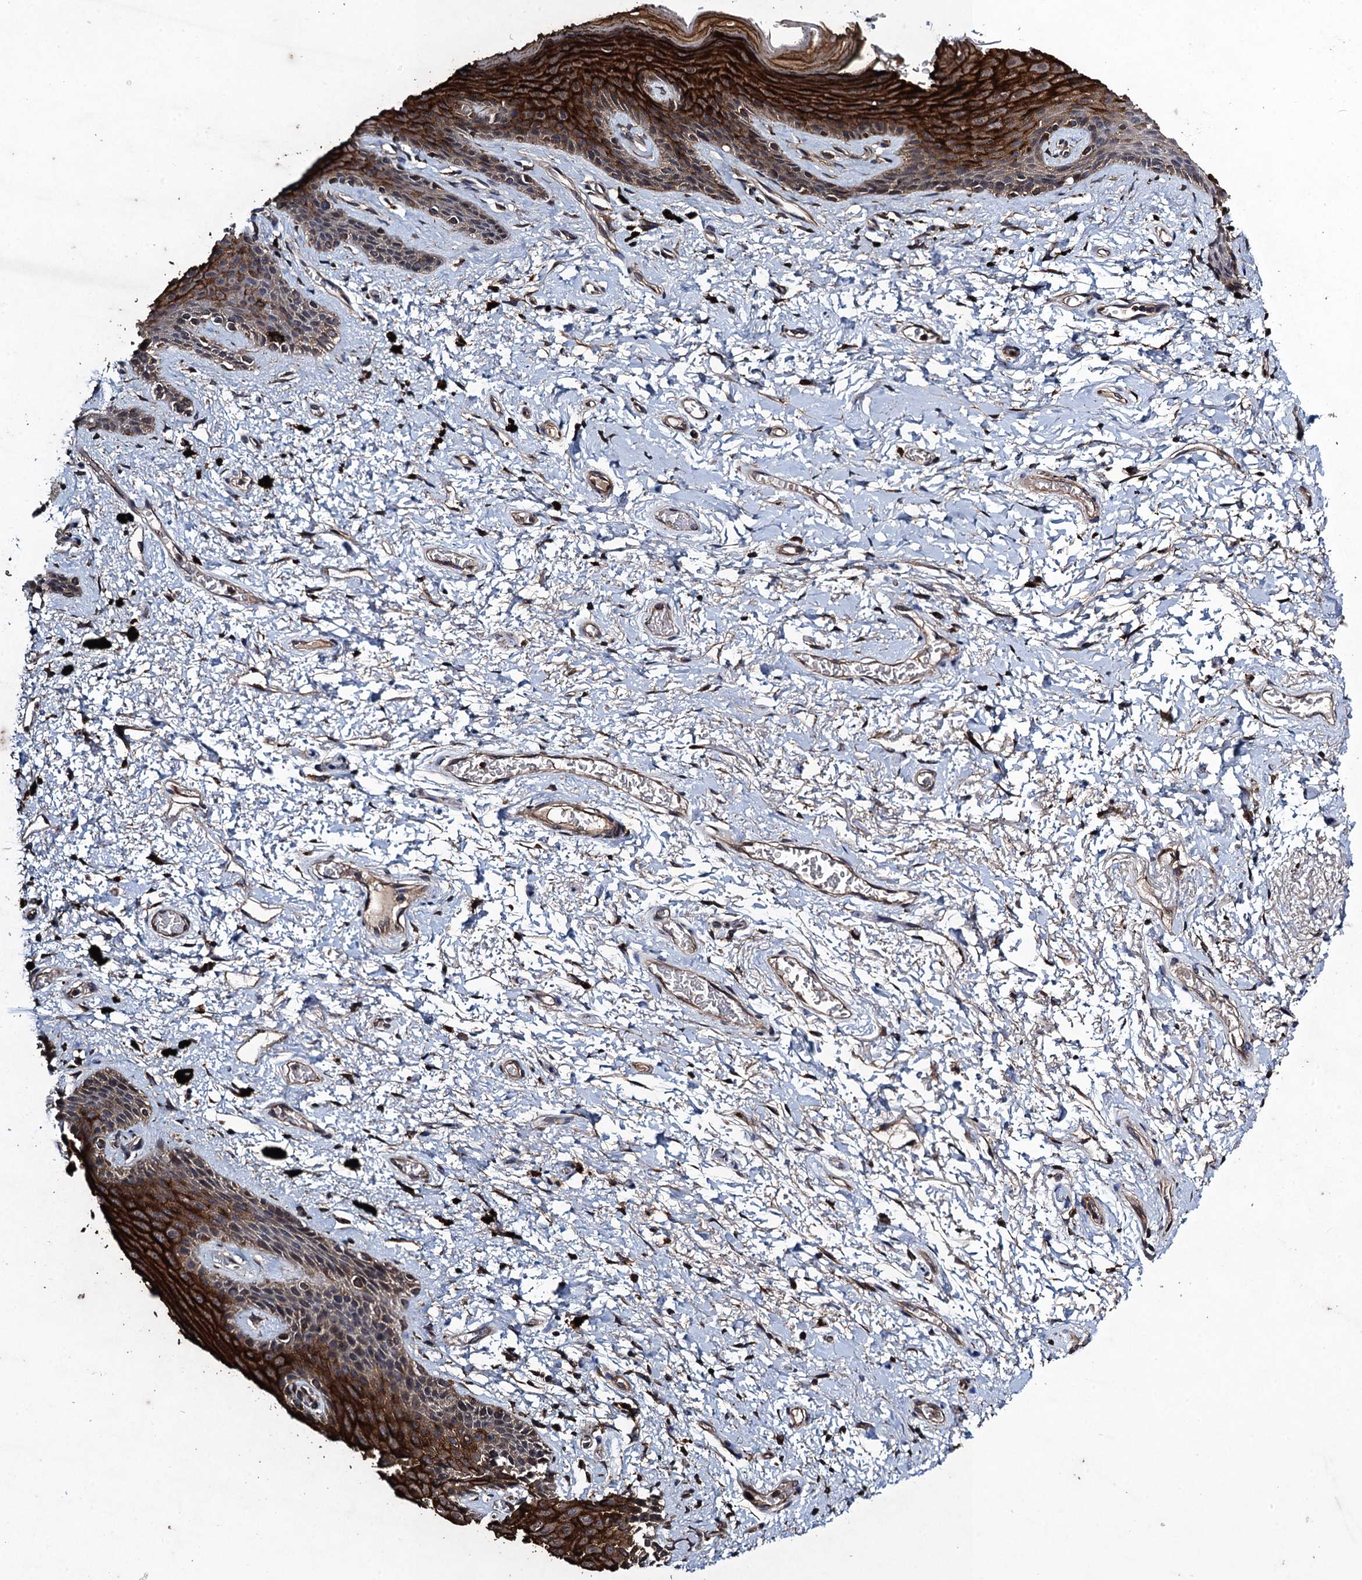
{"staining": {"intensity": "strong", "quantity": ">75%", "location": "cytoplasmic/membranous"}, "tissue": "skin", "cell_type": "Epidermal cells", "image_type": "normal", "snomed": [{"axis": "morphology", "description": "Normal tissue, NOS"}, {"axis": "topography", "description": "Anal"}], "caption": "DAB immunohistochemical staining of unremarkable human skin displays strong cytoplasmic/membranous protein staining in about >75% of epidermal cells. (IHC, brightfield microscopy, high magnification).", "gene": "CNTN5", "patient": {"sex": "female", "age": 46}}